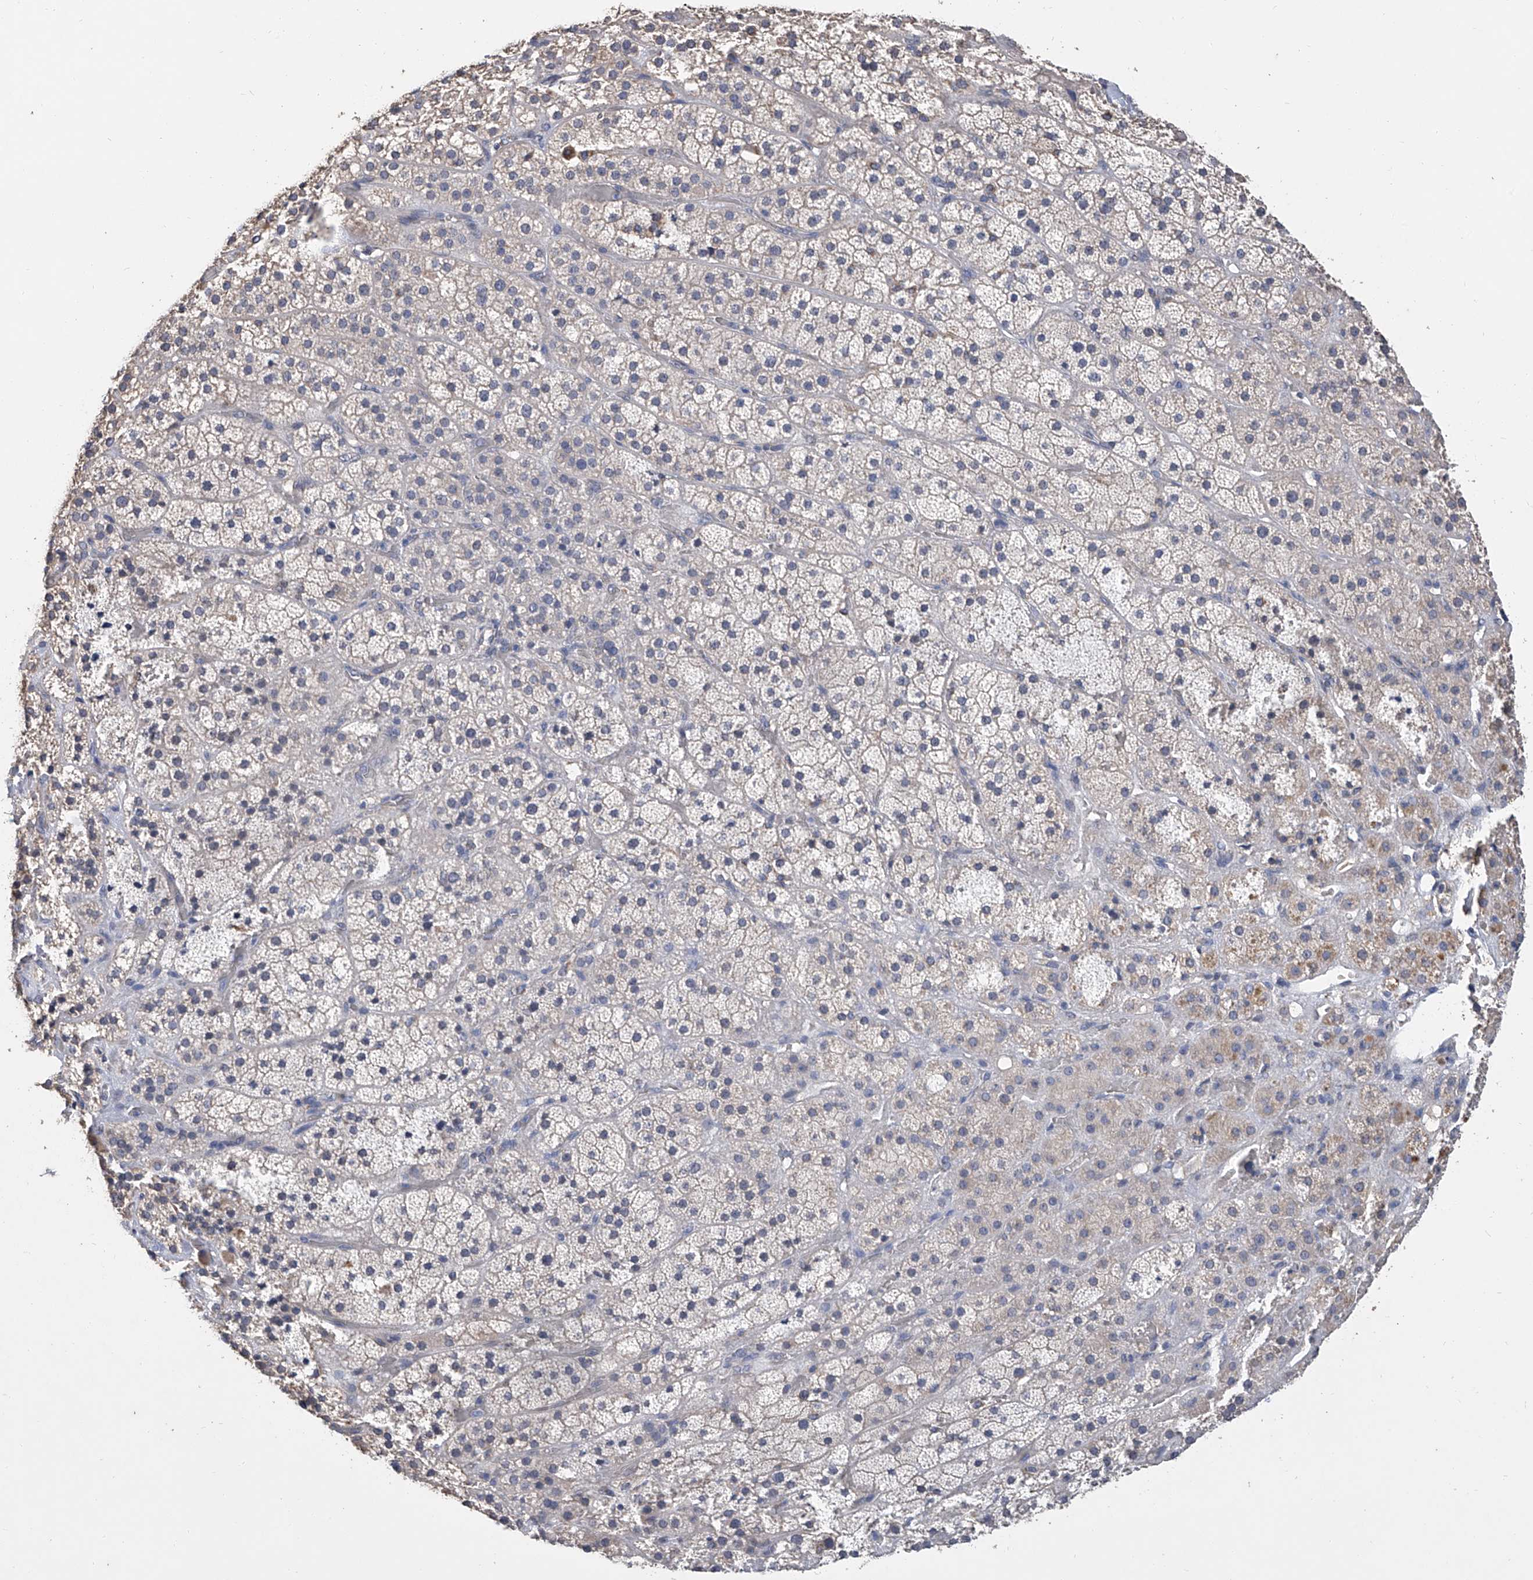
{"staining": {"intensity": "moderate", "quantity": "<25%", "location": "cytoplasmic/membranous"}, "tissue": "adrenal gland", "cell_type": "Glandular cells", "image_type": "normal", "snomed": [{"axis": "morphology", "description": "Normal tissue, NOS"}, {"axis": "topography", "description": "Adrenal gland"}], "caption": "Immunohistochemistry (IHC) (DAB) staining of benign human adrenal gland shows moderate cytoplasmic/membranous protein expression in approximately <25% of glandular cells.", "gene": "GPT", "patient": {"sex": "male", "age": 57}}